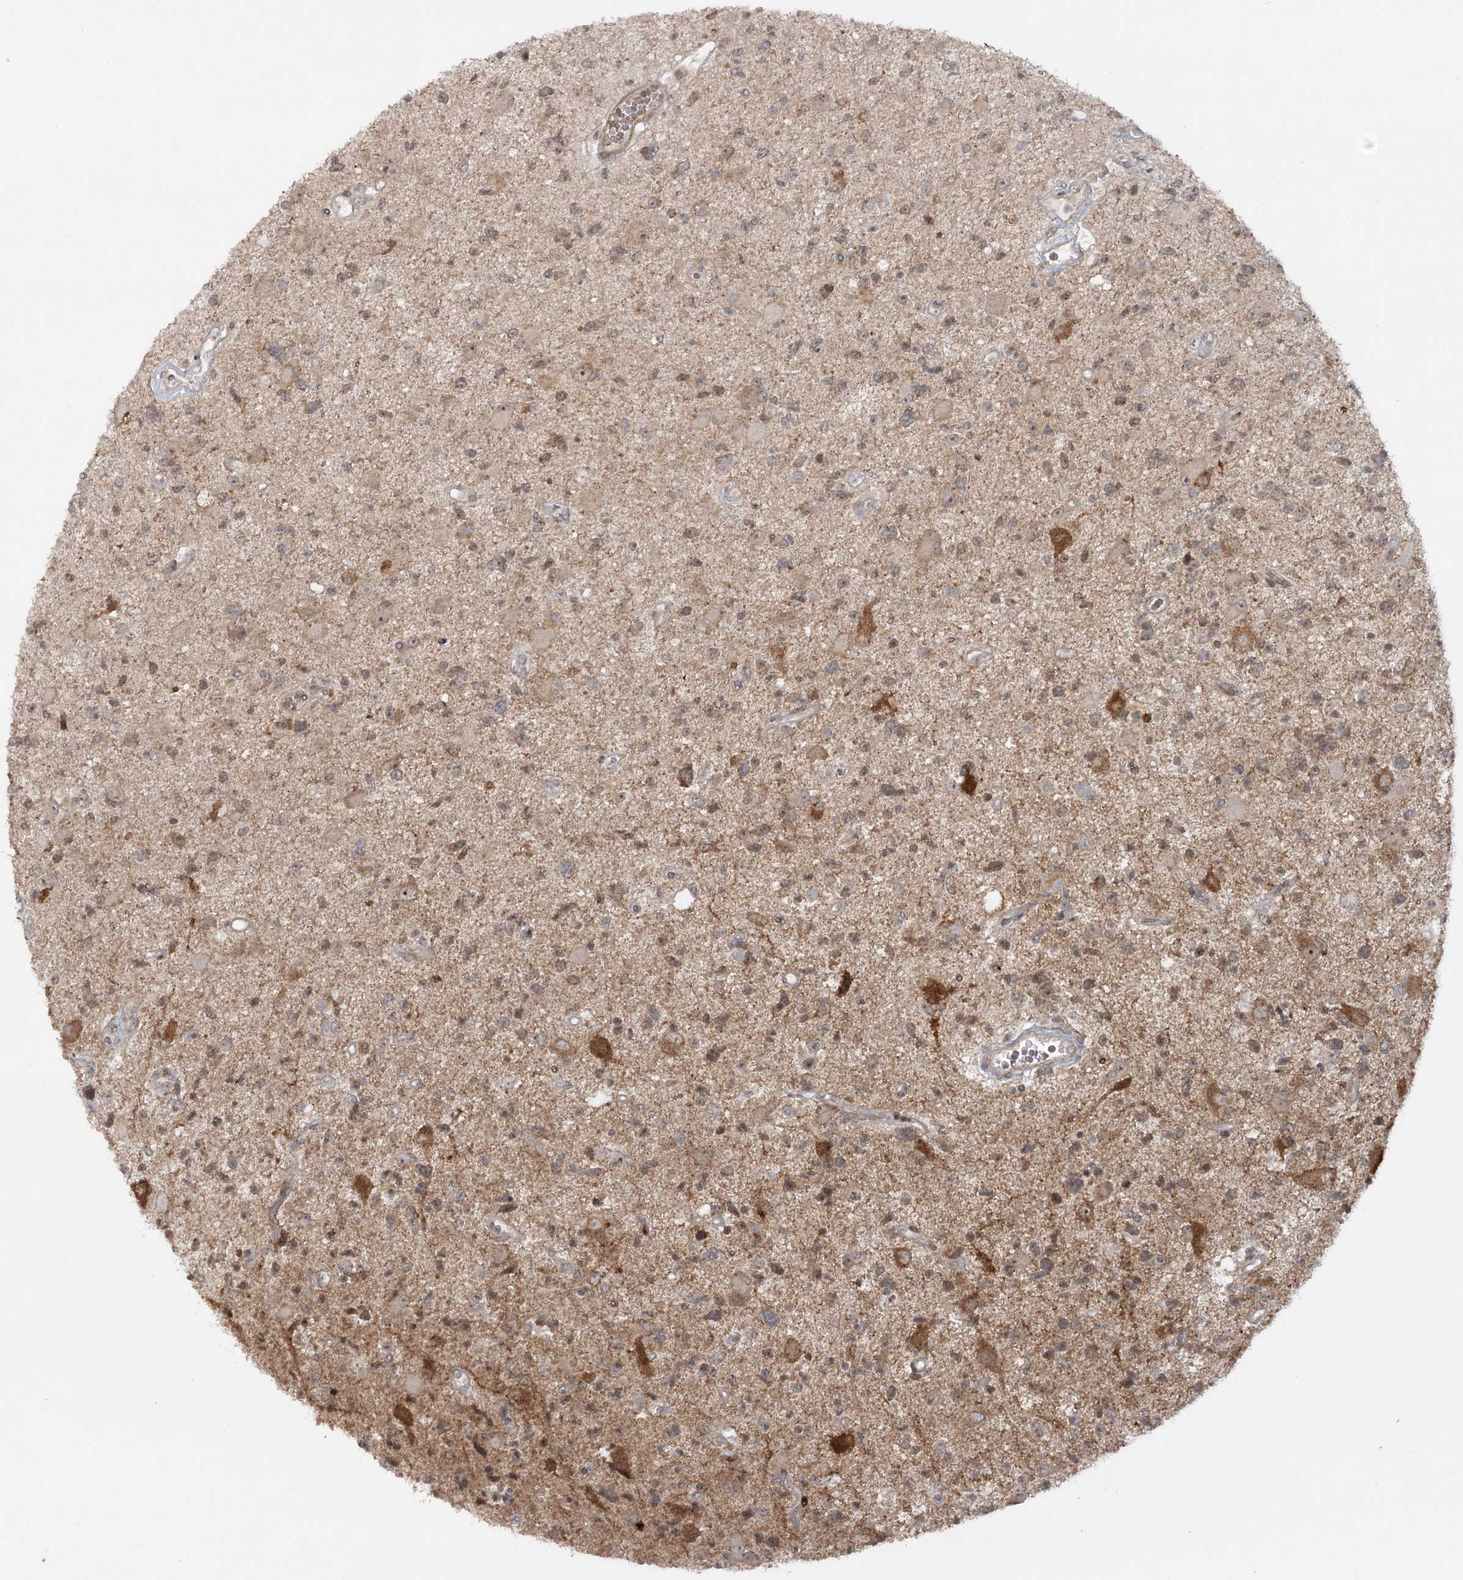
{"staining": {"intensity": "negative", "quantity": "none", "location": "none"}, "tissue": "glioma", "cell_type": "Tumor cells", "image_type": "cancer", "snomed": [{"axis": "morphology", "description": "Glioma, malignant, High grade"}, {"axis": "topography", "description": "Brain"}], "caption": "Immunohistochemistry (IHC) photomicrograph of neoplastic tissue: human glioma stained with DAB (3,3'-diaminobenzidine) displays no significant protein expression in tumor cells.", "gene": "SH2D3A", "patient": {"sex": "male", "age": 33}}